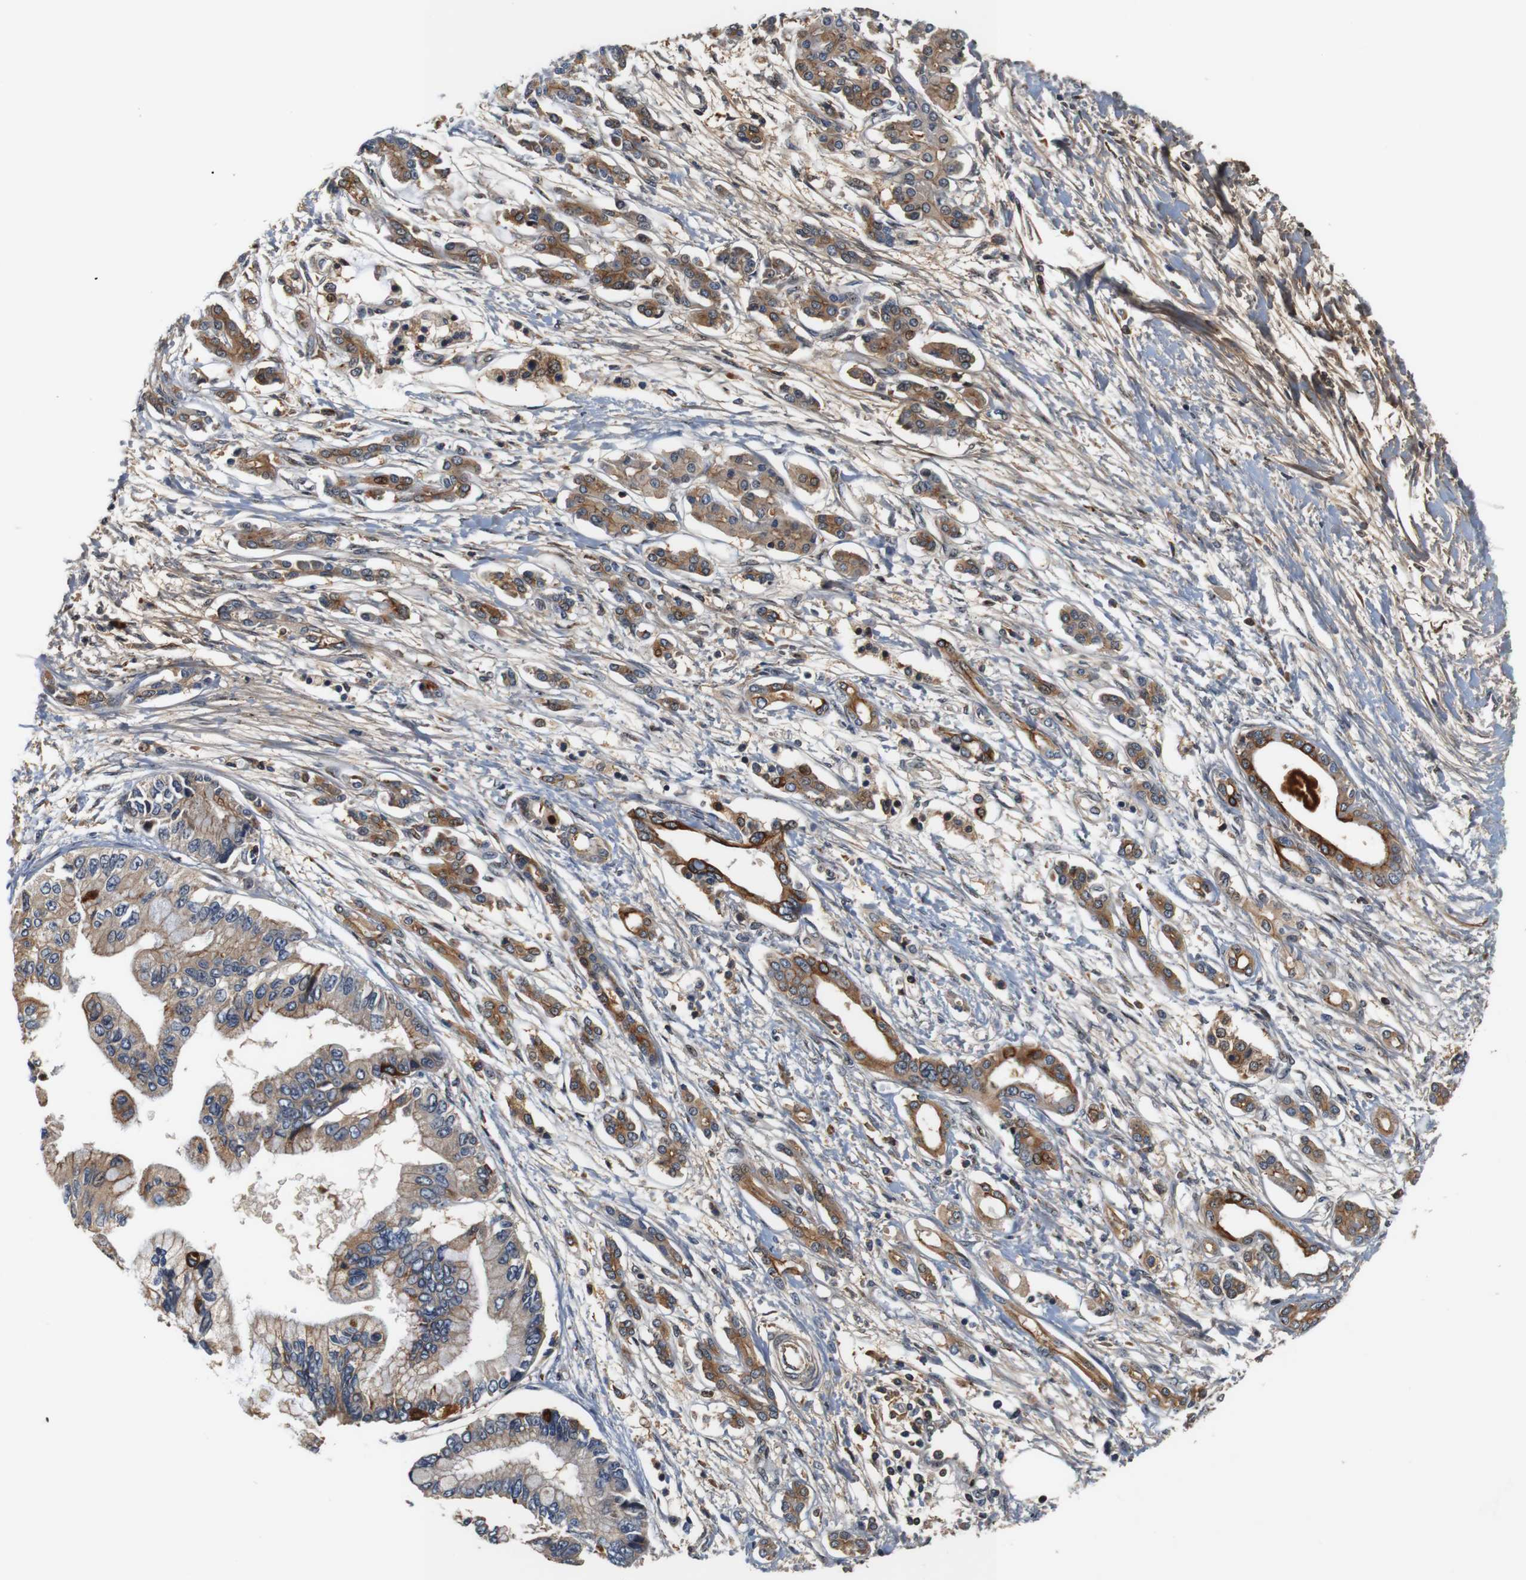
{"staining": {"intensity": "moderate", "quantity": ">75%", "location": "cytoplasmic/membranous"}, "tissue": "pancreatic cancer", "cell_type": "Tumor cells", "image_type": "cancer", "snomed": [{"axis": "morphology", "description": "Adenocarcinoma, NOS"}, {"axis": "topography", "description": "Pancreas"}], "caption": "About >75% of tumor cells in adenocarcinoma (pancreatic) demonstrate moderate cytoplasmic/membranous protein positivity as visualized by brown immunohistochemical staining.", "gene": "LRP4", "patient": {"sex": "male", "age": 56}}